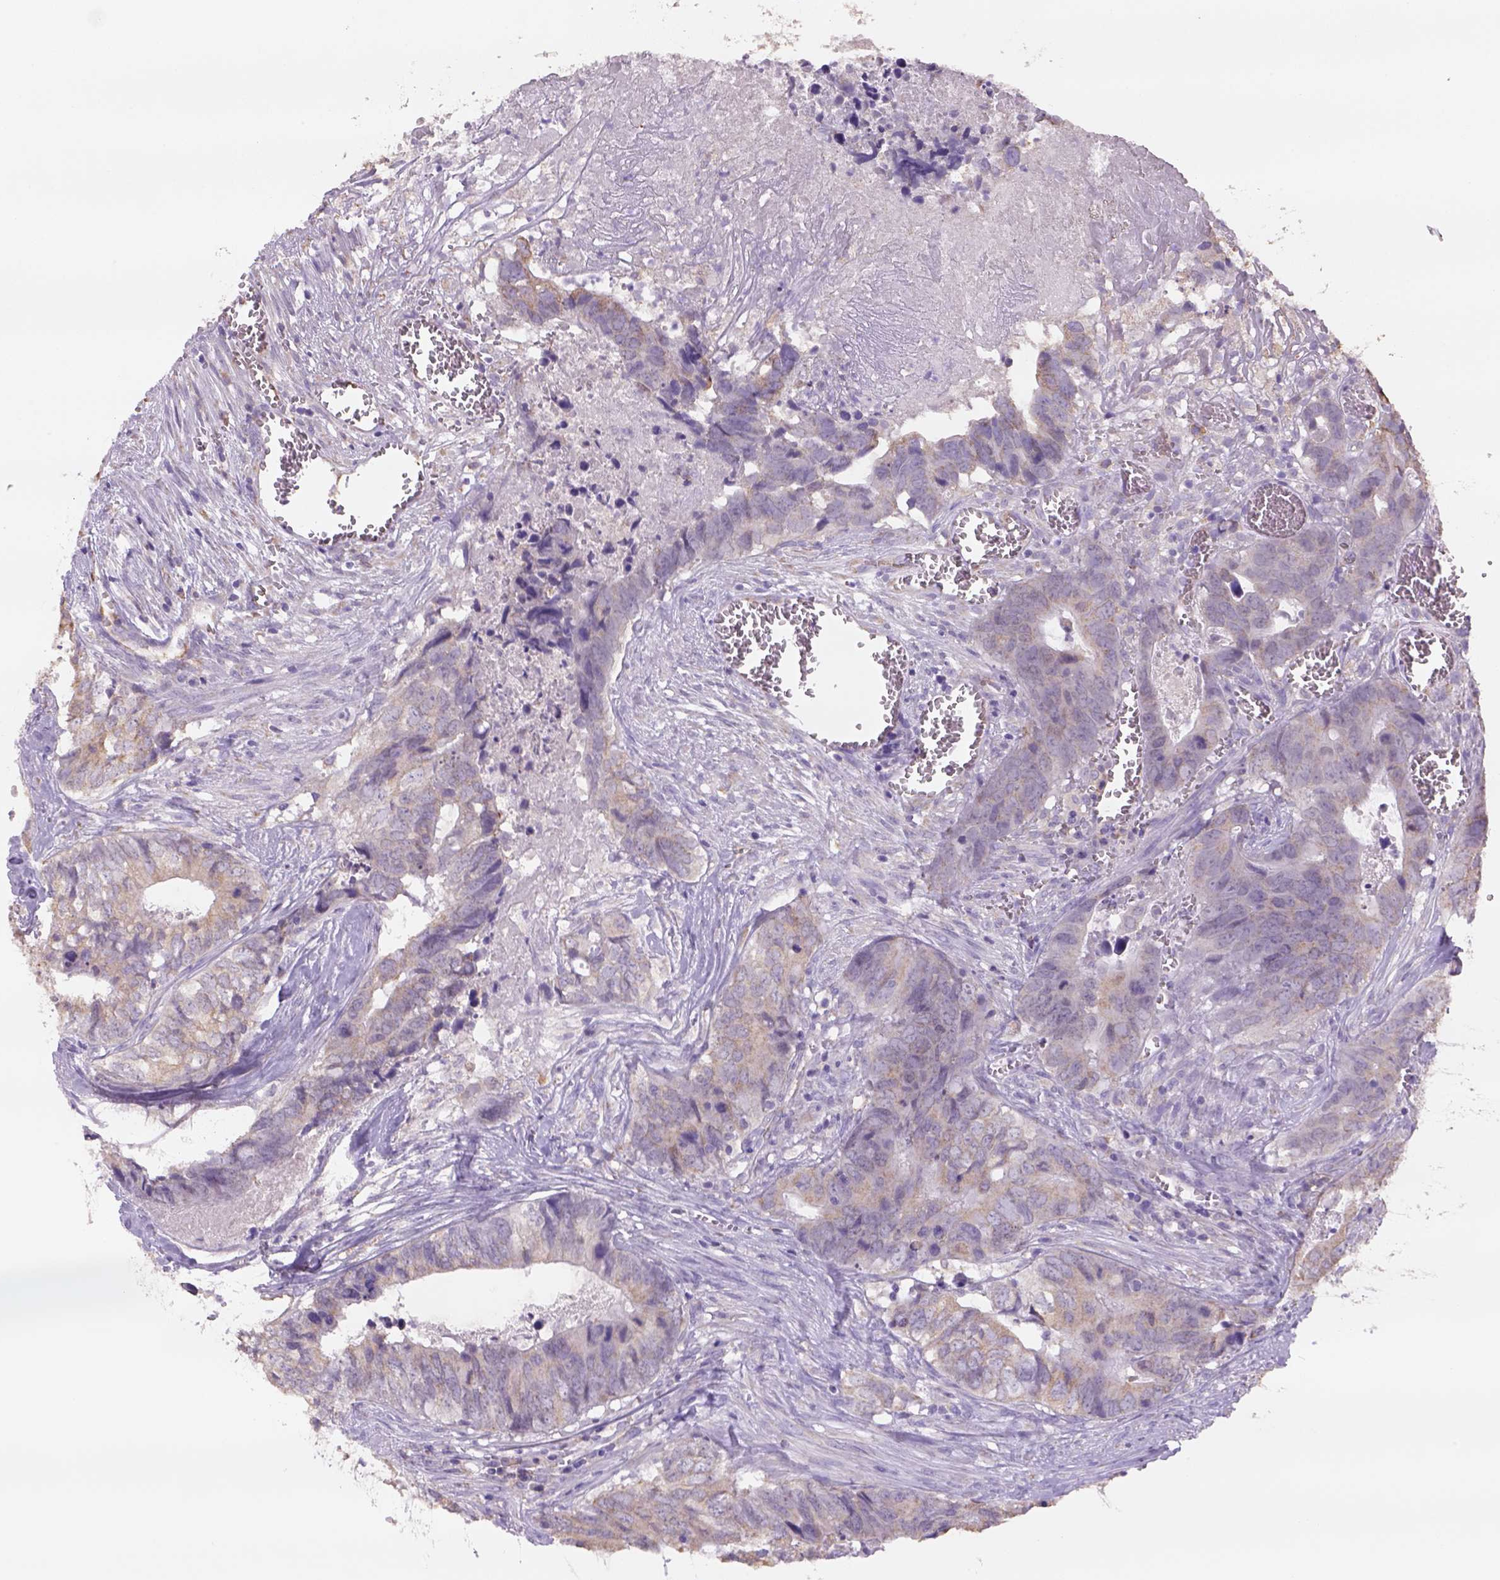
{"staining": {"intensity": "weak", "quantity": ">75%", "location": "cytoplasmic/membranous"}, "tissue": "colorectal cancer", "cell_type": "Tumor cells", "image_type": "cancer", "snomed": [{"axis": "morphology", "description": "Adenocarcinoma, NOS"}, {"axis": "topography", "description": "Colon"}], "caption": "Protein staining exhibits weak cytoplasmic/membranous positivity in approximately >75% of tumor cells in adenocarcinoma (colorectal).", "gene": "NAALAD2", "patient": {"sex": "female", "age": 82}}